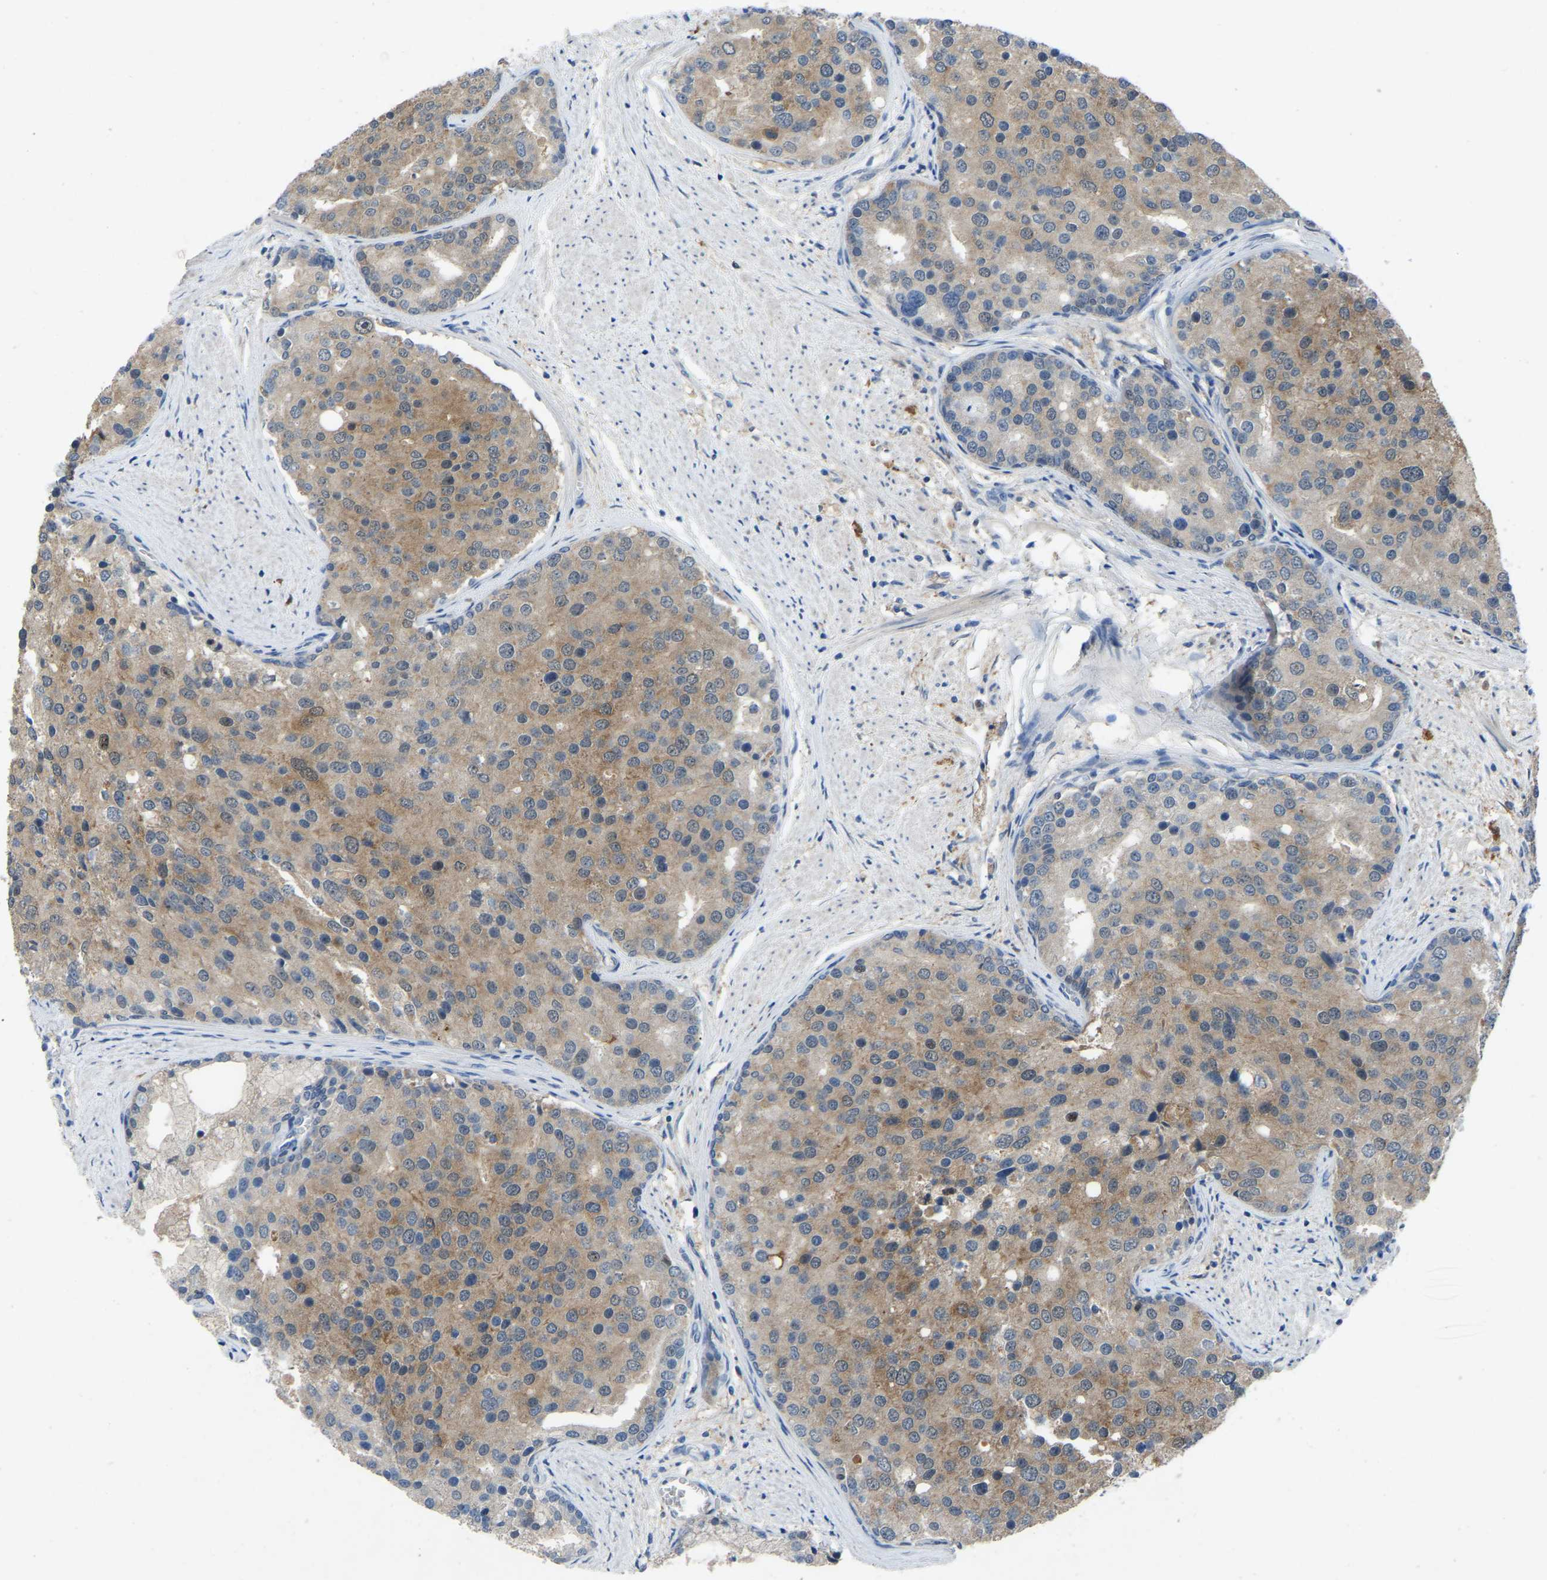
{"staining": {"intensity": "moderate", "quantity": ">75%", "location": "cytoplasmic/membranous"}, "tissue": "prostate cancer", "cell_type": "Tumor cells", "image_type": "cancer", "snomed": [{"axis": "morphology", "description": "Adenocarcinoma, High grade"}, {"axis": "topography", "description": "Prostate"}], "caption": "High-power microscopy captured an immunohistochemistry micrograph of prostate cancer, revealing moderate cytoplasmic/membranous staining in about >75% of tumor cells.", "gene": "FHIT", "patient": {"sex": "male", "age": 50}}